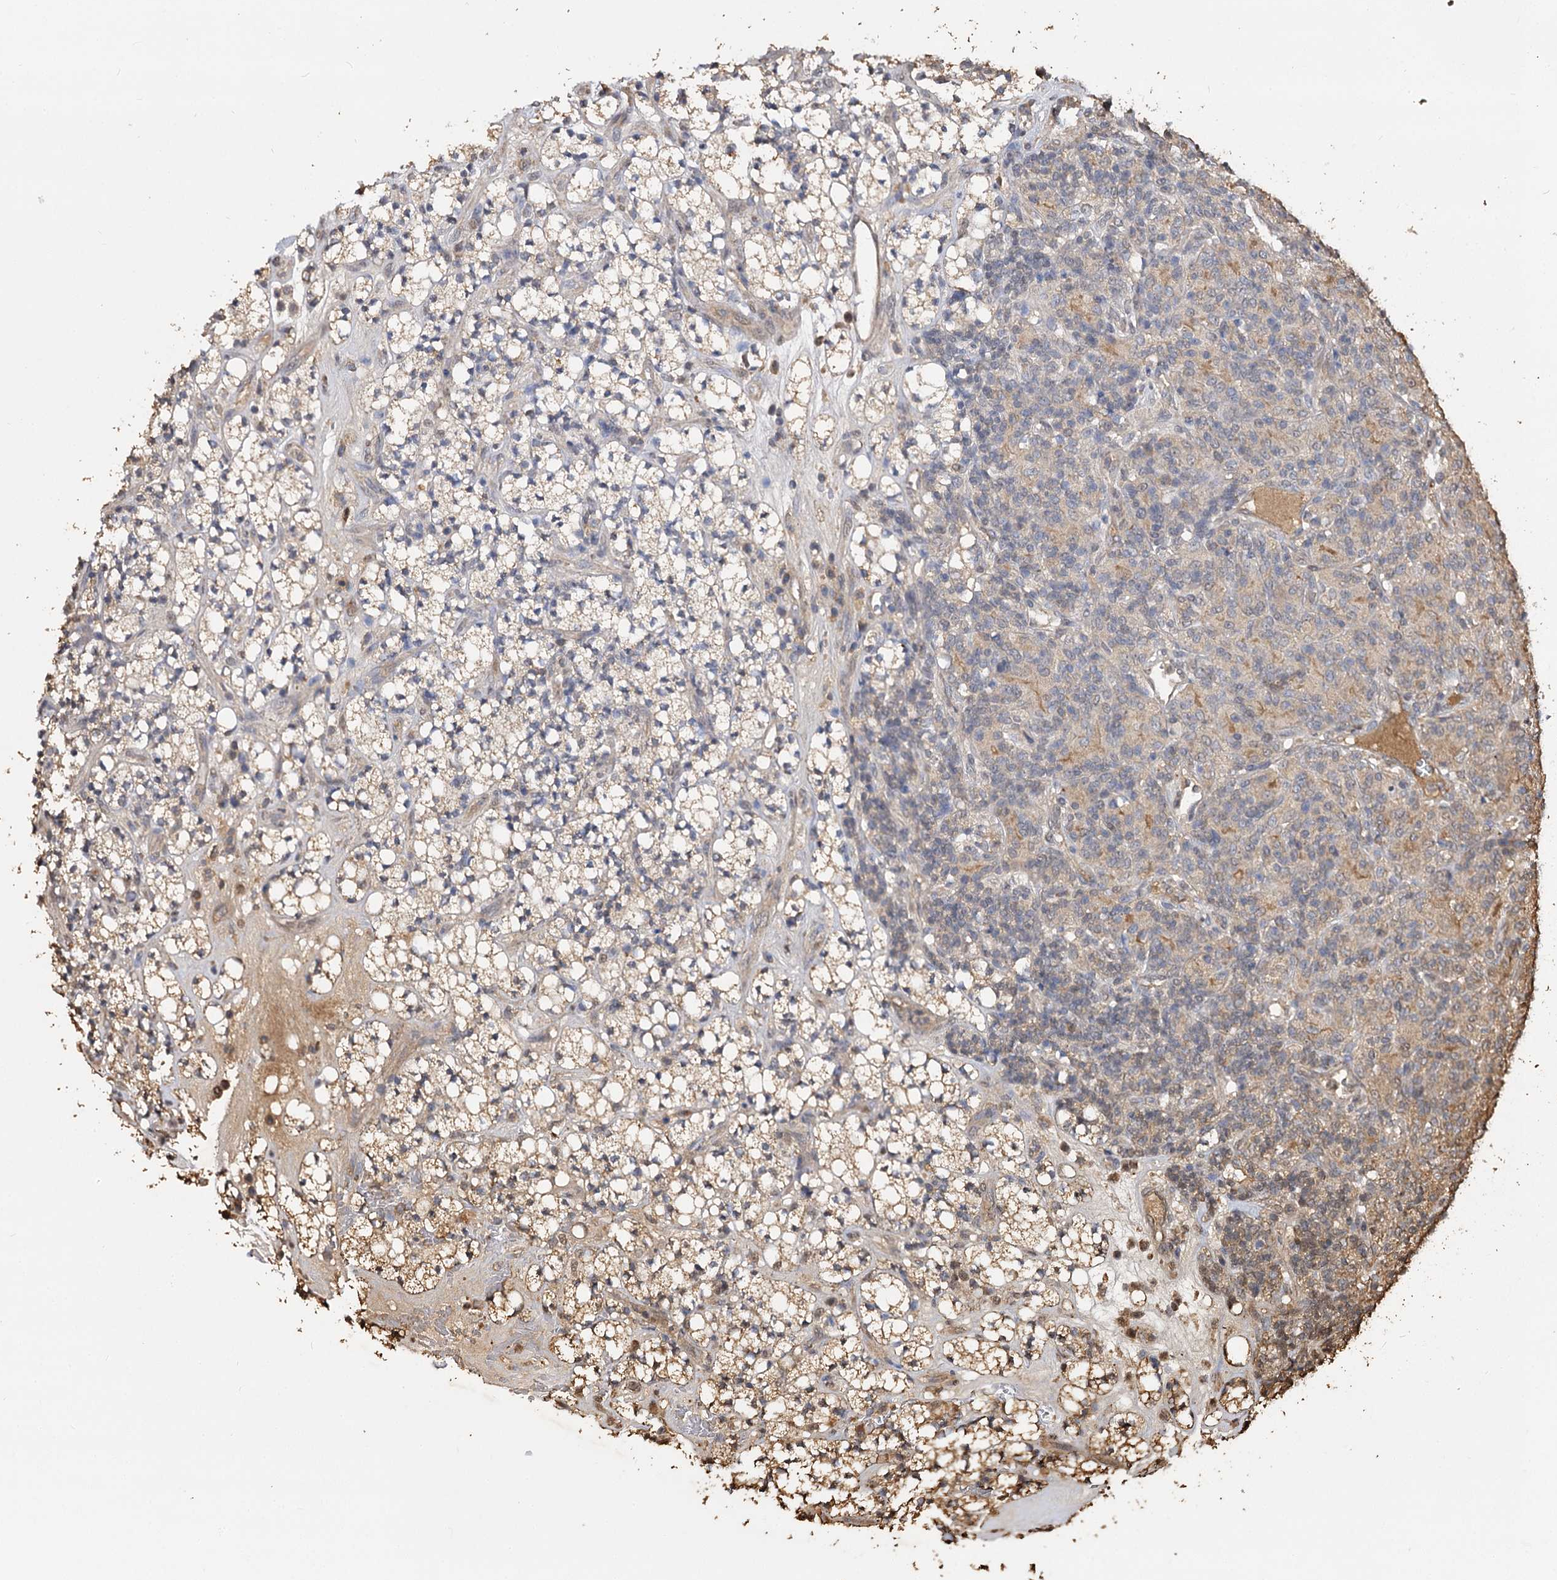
{"staining": {"intensity": "moderate", "quantity": "25%-75%", "location": "cytoplasmic/membranous"}, "tissue": "renal cancer", "cell_type": "Tumor cells", "image_type": "cancer", "snomed": [{"axis": "morphology", "description": "Adenocarcinoma, NOS"}, {"axis": "topography", "description": "Kidney"}], "caption": "Adenocarcinoma (renal) tissue exhibits moderate cytoplasmic/membranous positivity in about 25%-75% of tumor cells, visualized by immunohistochemistry.", "gene": "ARL13A", "patient": {"sex": "male", "age": 77}}